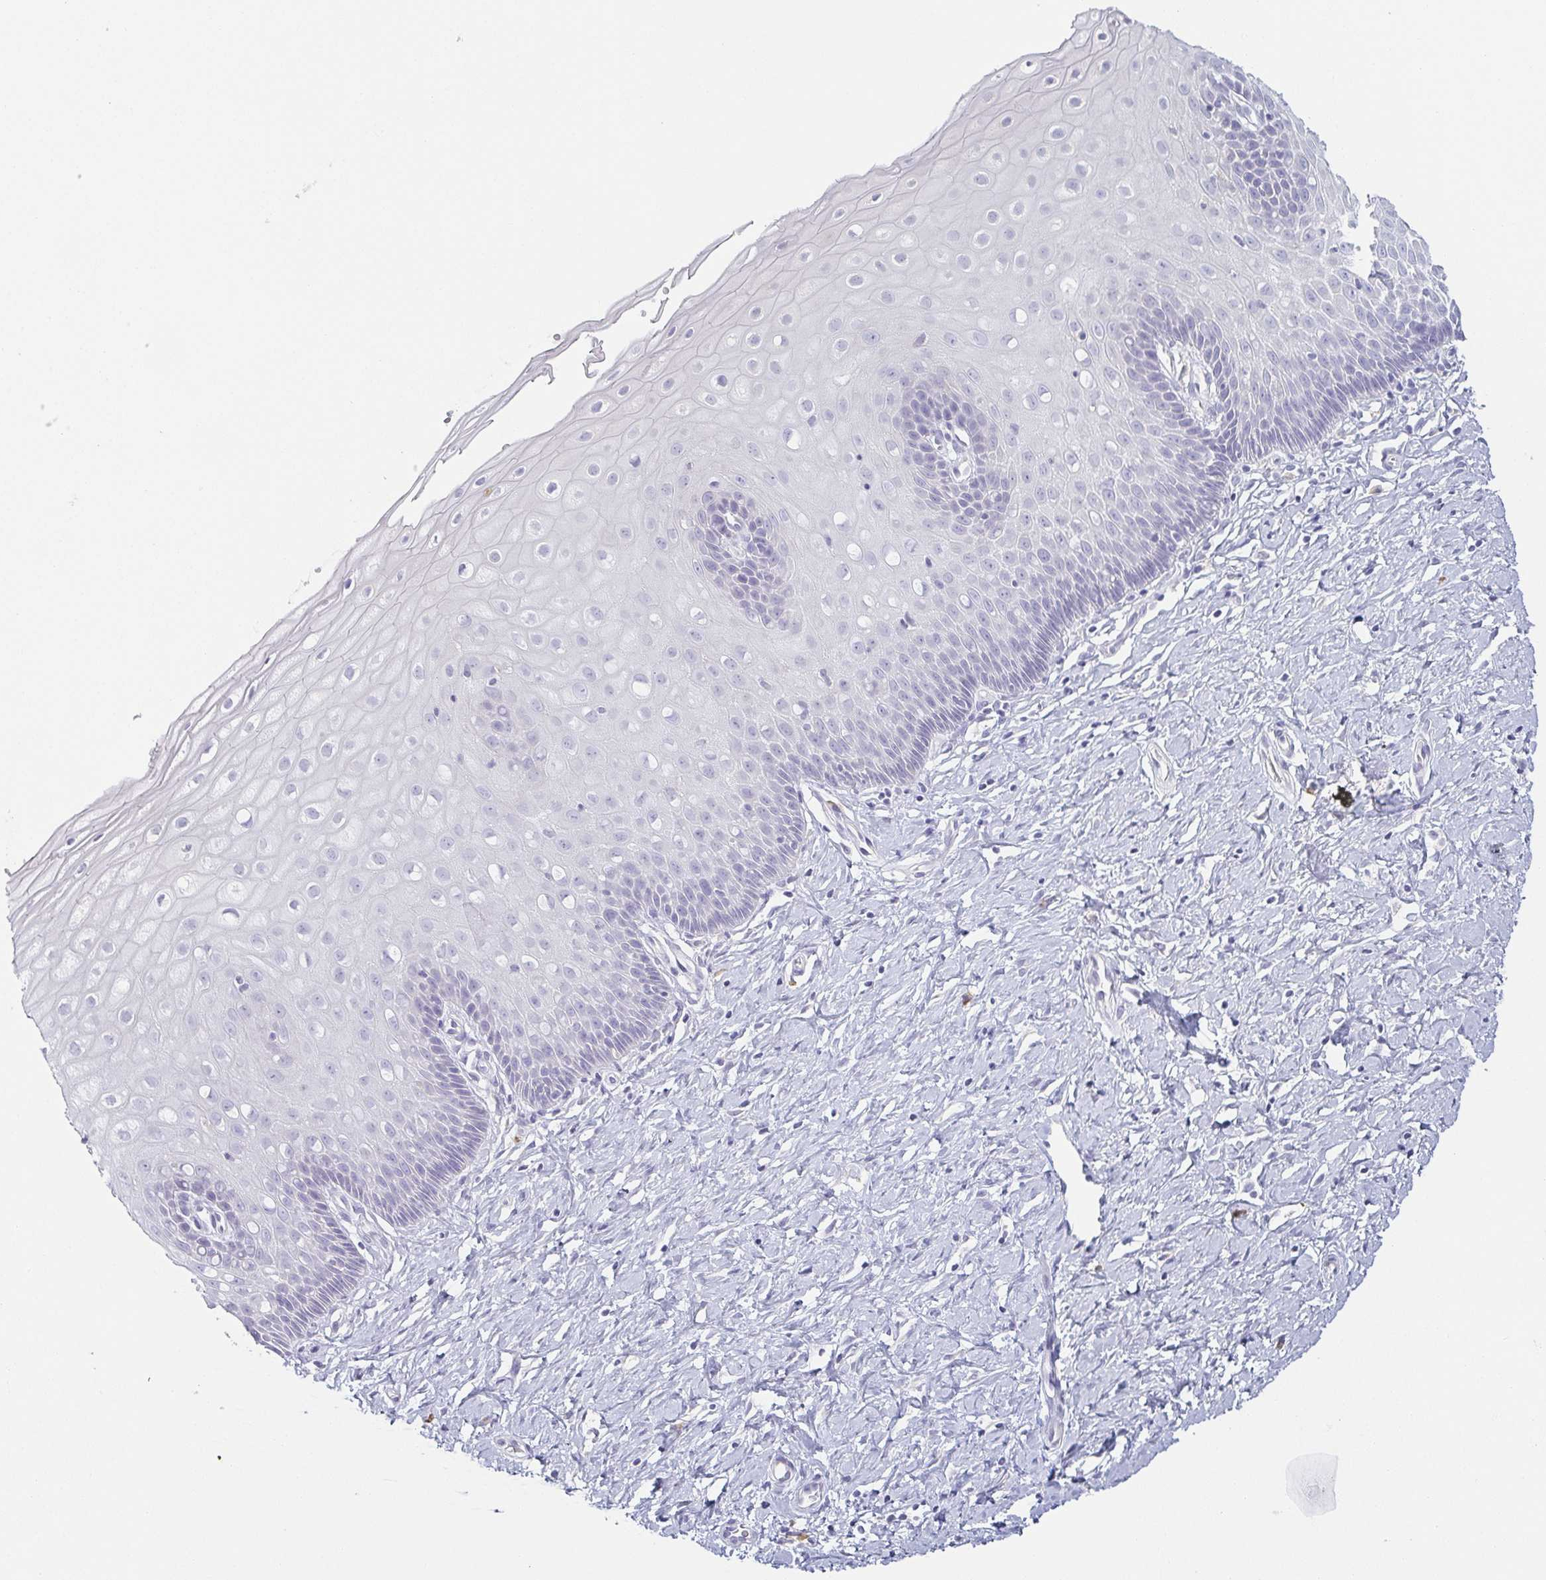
{"staining": {"intensity": "negative", "quantity": "none", "location": "none"}, "tissue": "cervix", "cell_type": "Glandular cells", "image_type": "normal", "snomed": [{"axis": "morphology", "description": "Normal tissue, NOS"}, {"axis": "topography", "description": "Cervix"}], "caption": "Immunohistochemistry image of benign cervix: human cervix stained with DAB (3,3'-diaminobenzidine) exhibits no significant protein positivity in glandular cells.", "gene": "PRR27", "patient": {"sex": "female", "age": 37}}